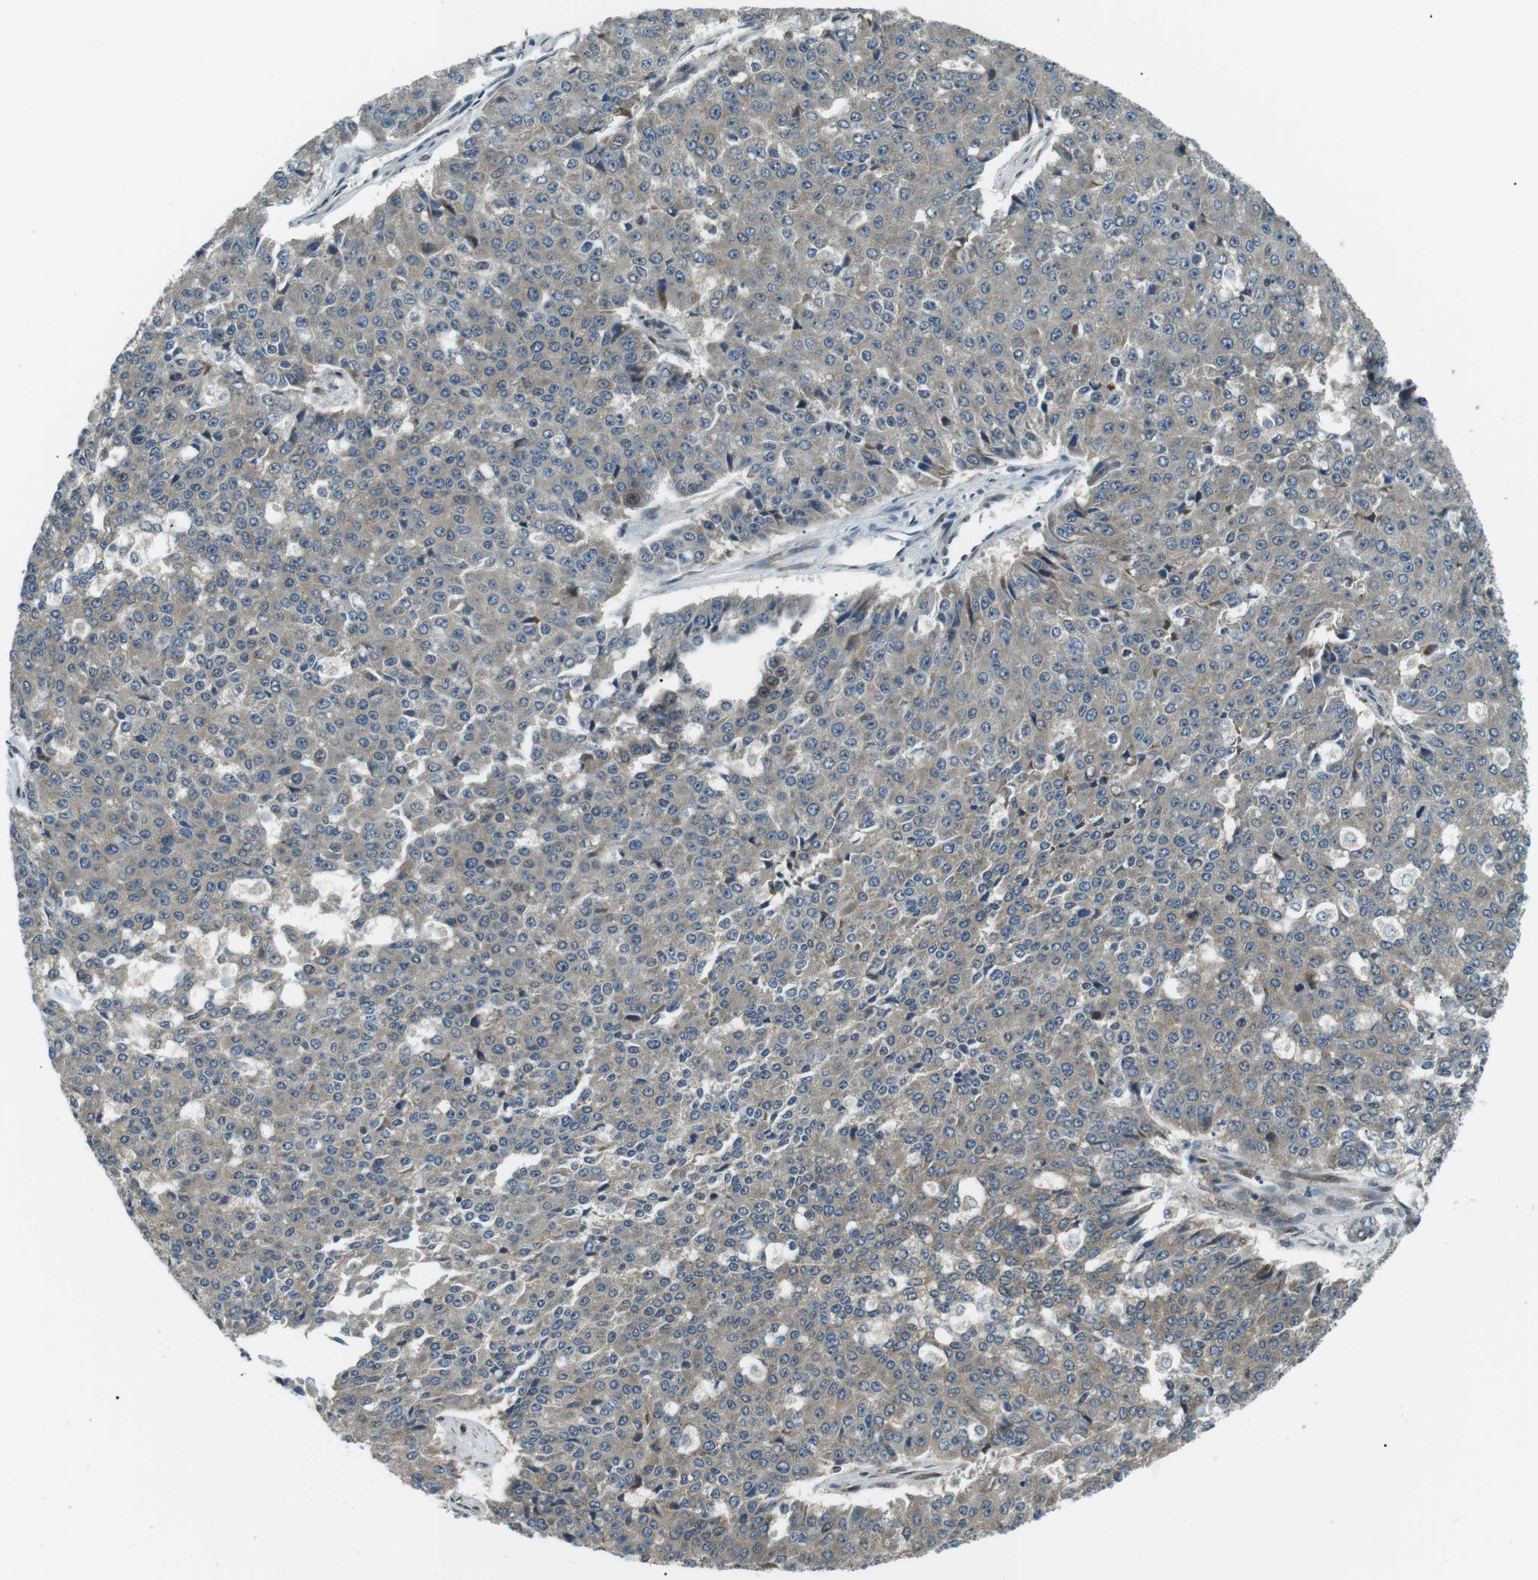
{"staining": {"intensity": "weak", "quantity": ">75%", "location": "cytoplasmic/membranous"}, "tissue": "pancreatic cancer", "cell_type": "Tumor cells", "image_type": "cancer", "snomed": [{"axis": "morphology", "description": "Adenocarcinoma, NOS"}, {"axis": "topography", "description": "Pancreas"}], "caption": "Pancreatic cancer (adenocarcinoma) tissue demonstrates weak cytoplasmic/membranous expression in about >75% of tumor cells, visualized by immunohistochemistry.", "gene": "TMEM74", "patient": {"sex": "male", "age": 50}}